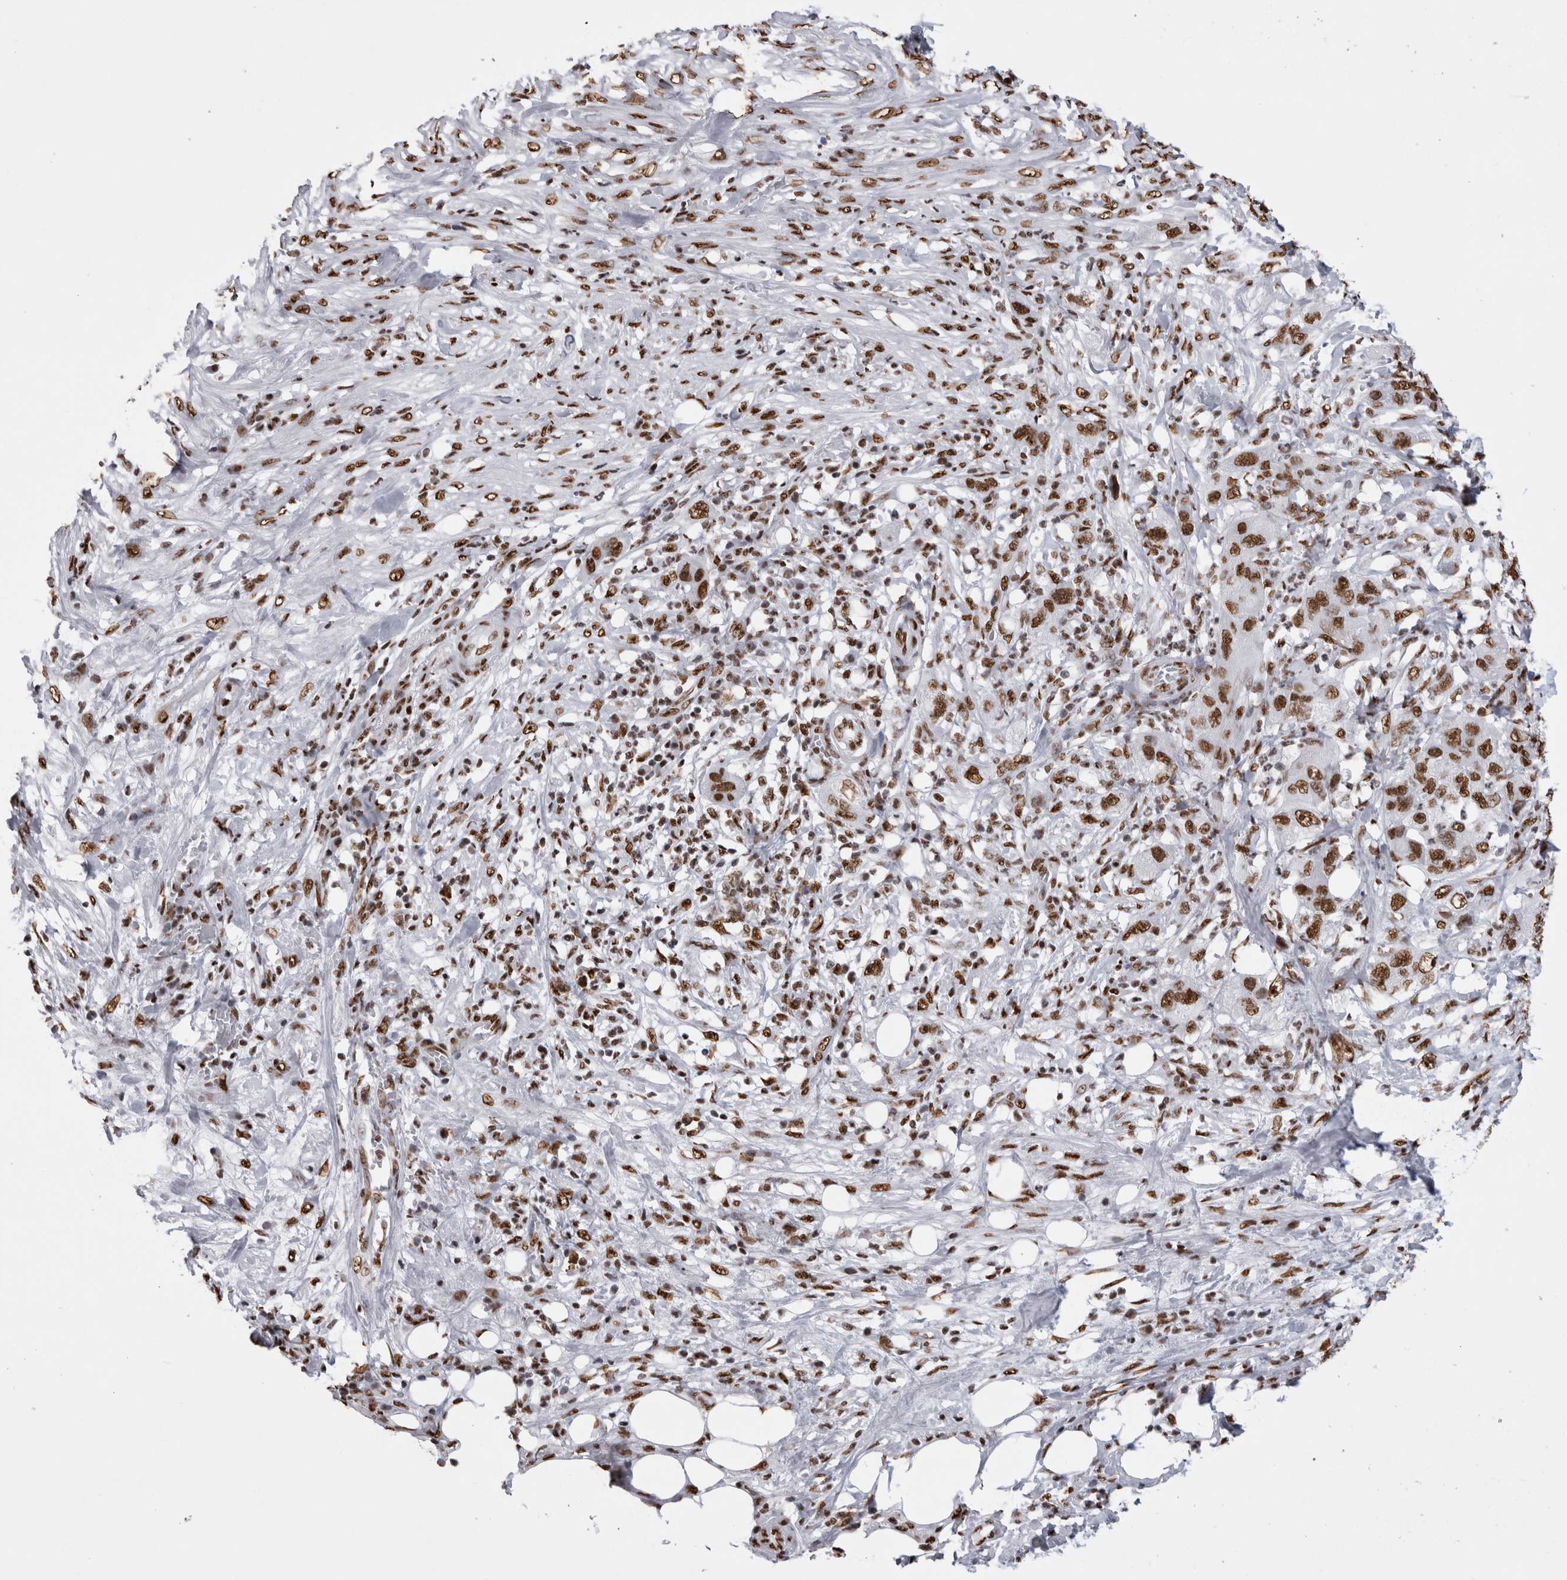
{"staining": {"intensity": "strong", "quantity": ">75%", "location": "nuclear"}, "tissue": "pancreatic cancer", "cell_type": "Tumor cells", "image_type": "cancer", "snomed": [{"axis": "morphology", "description": "Adenocarcinoma, NOS"}, {"axis": "topography", "description": "Pancreas"}], "caption": "Immunohistochemical staining of human adenocarcinoma (pancreatic) displays high levels of strong nuclear expression in approximately >75% of tumor cells.", "gene": "ALPK3", "patient": {"sex": "female", "age": 78}}